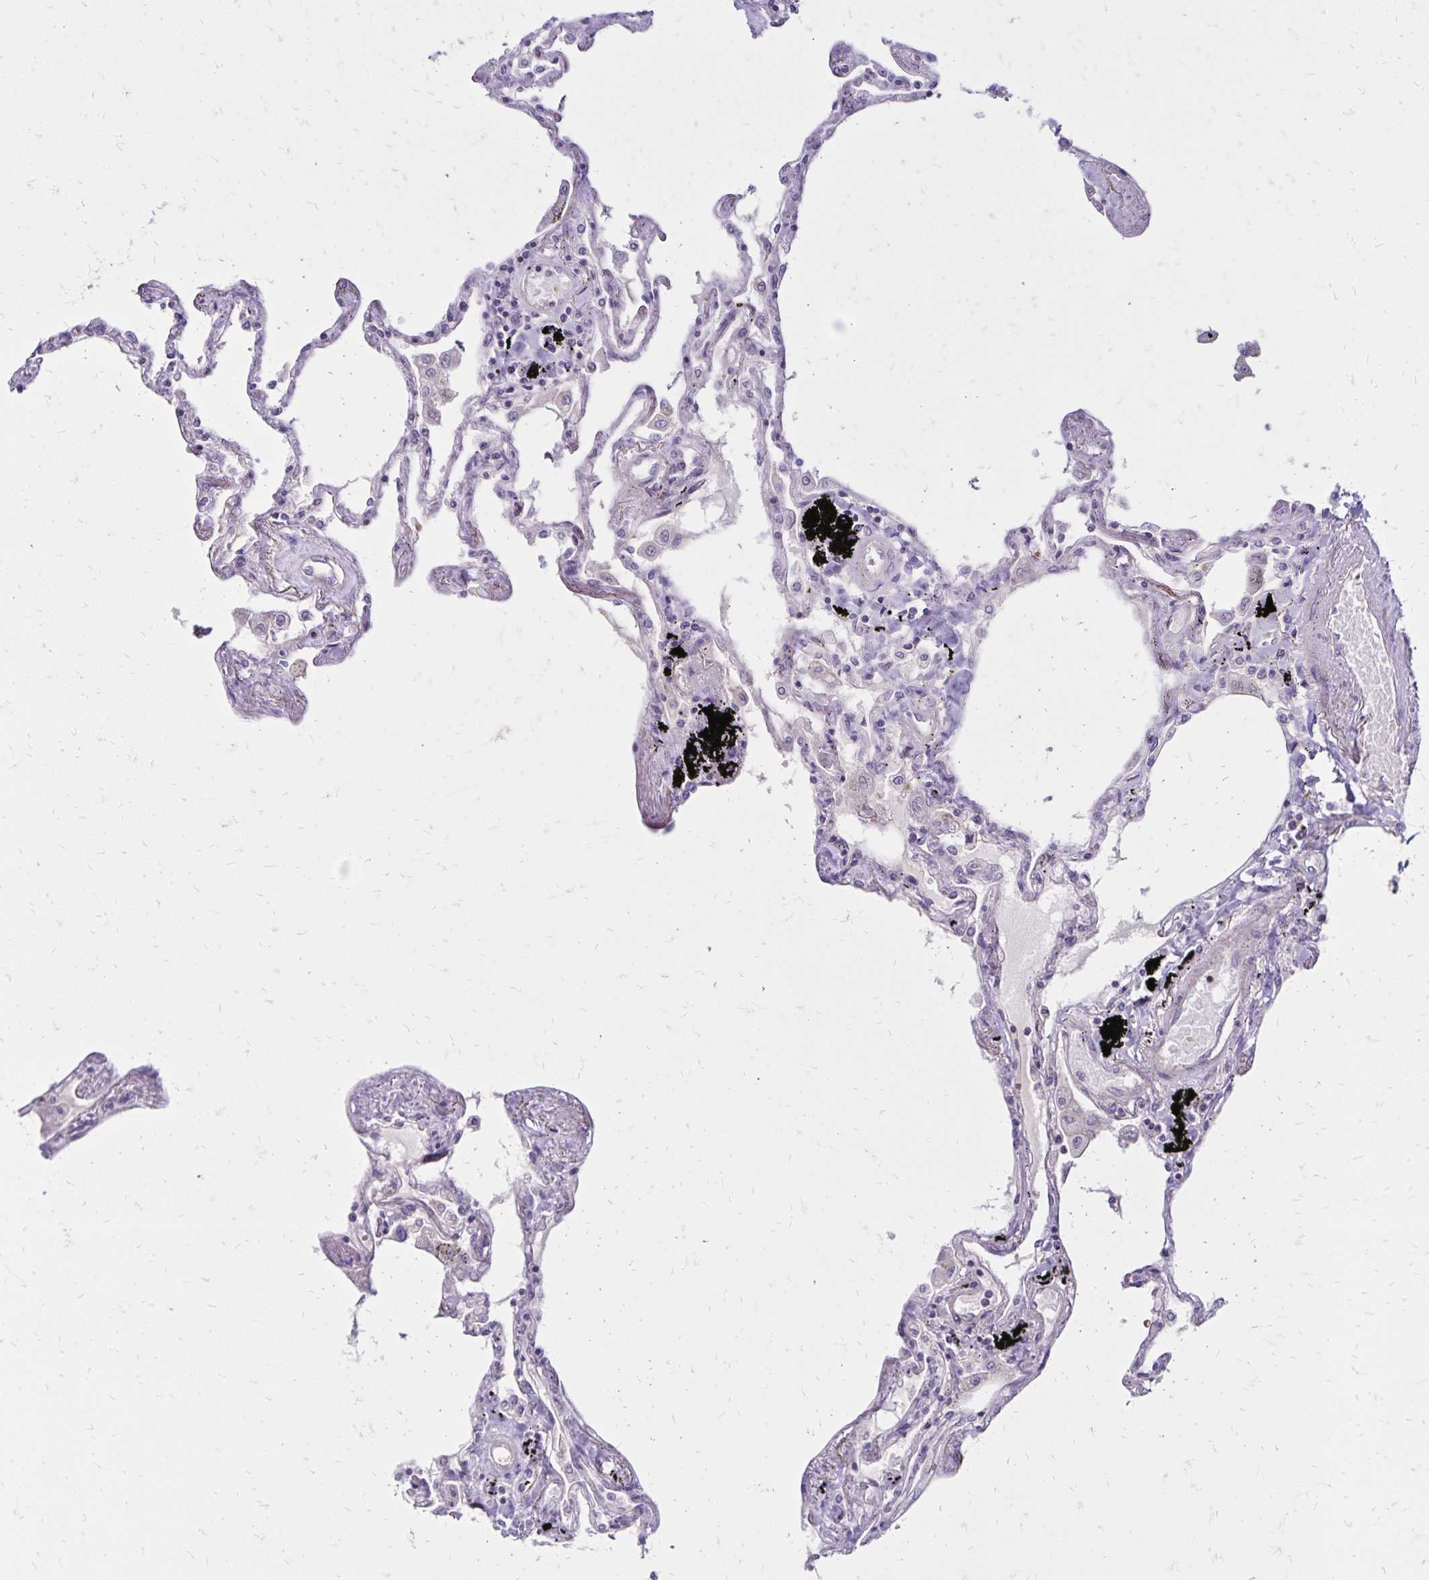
{"staining": {"intensity": "negative", "quantity": "none", "location": "none"}, "tissue": "lung", "cell_type": "Alveolar cells", "image_type": "normal", "snomed": [{"axis": "morphology", "description": "Normal tissue, NOS"}, {"axis": "morphology", "description": "Adenocarcinoma, NOS"}, {"axis": "topography", "description": "Cartilage tissue"}, {"axis": "topography", "description": "Lung"}], "caption": "The immunohistochemistry (IHC) image has no significant staining in alveolar cells of lung.", "gene": "FSD1", "patient": {"sex": "female", "age": 67}}